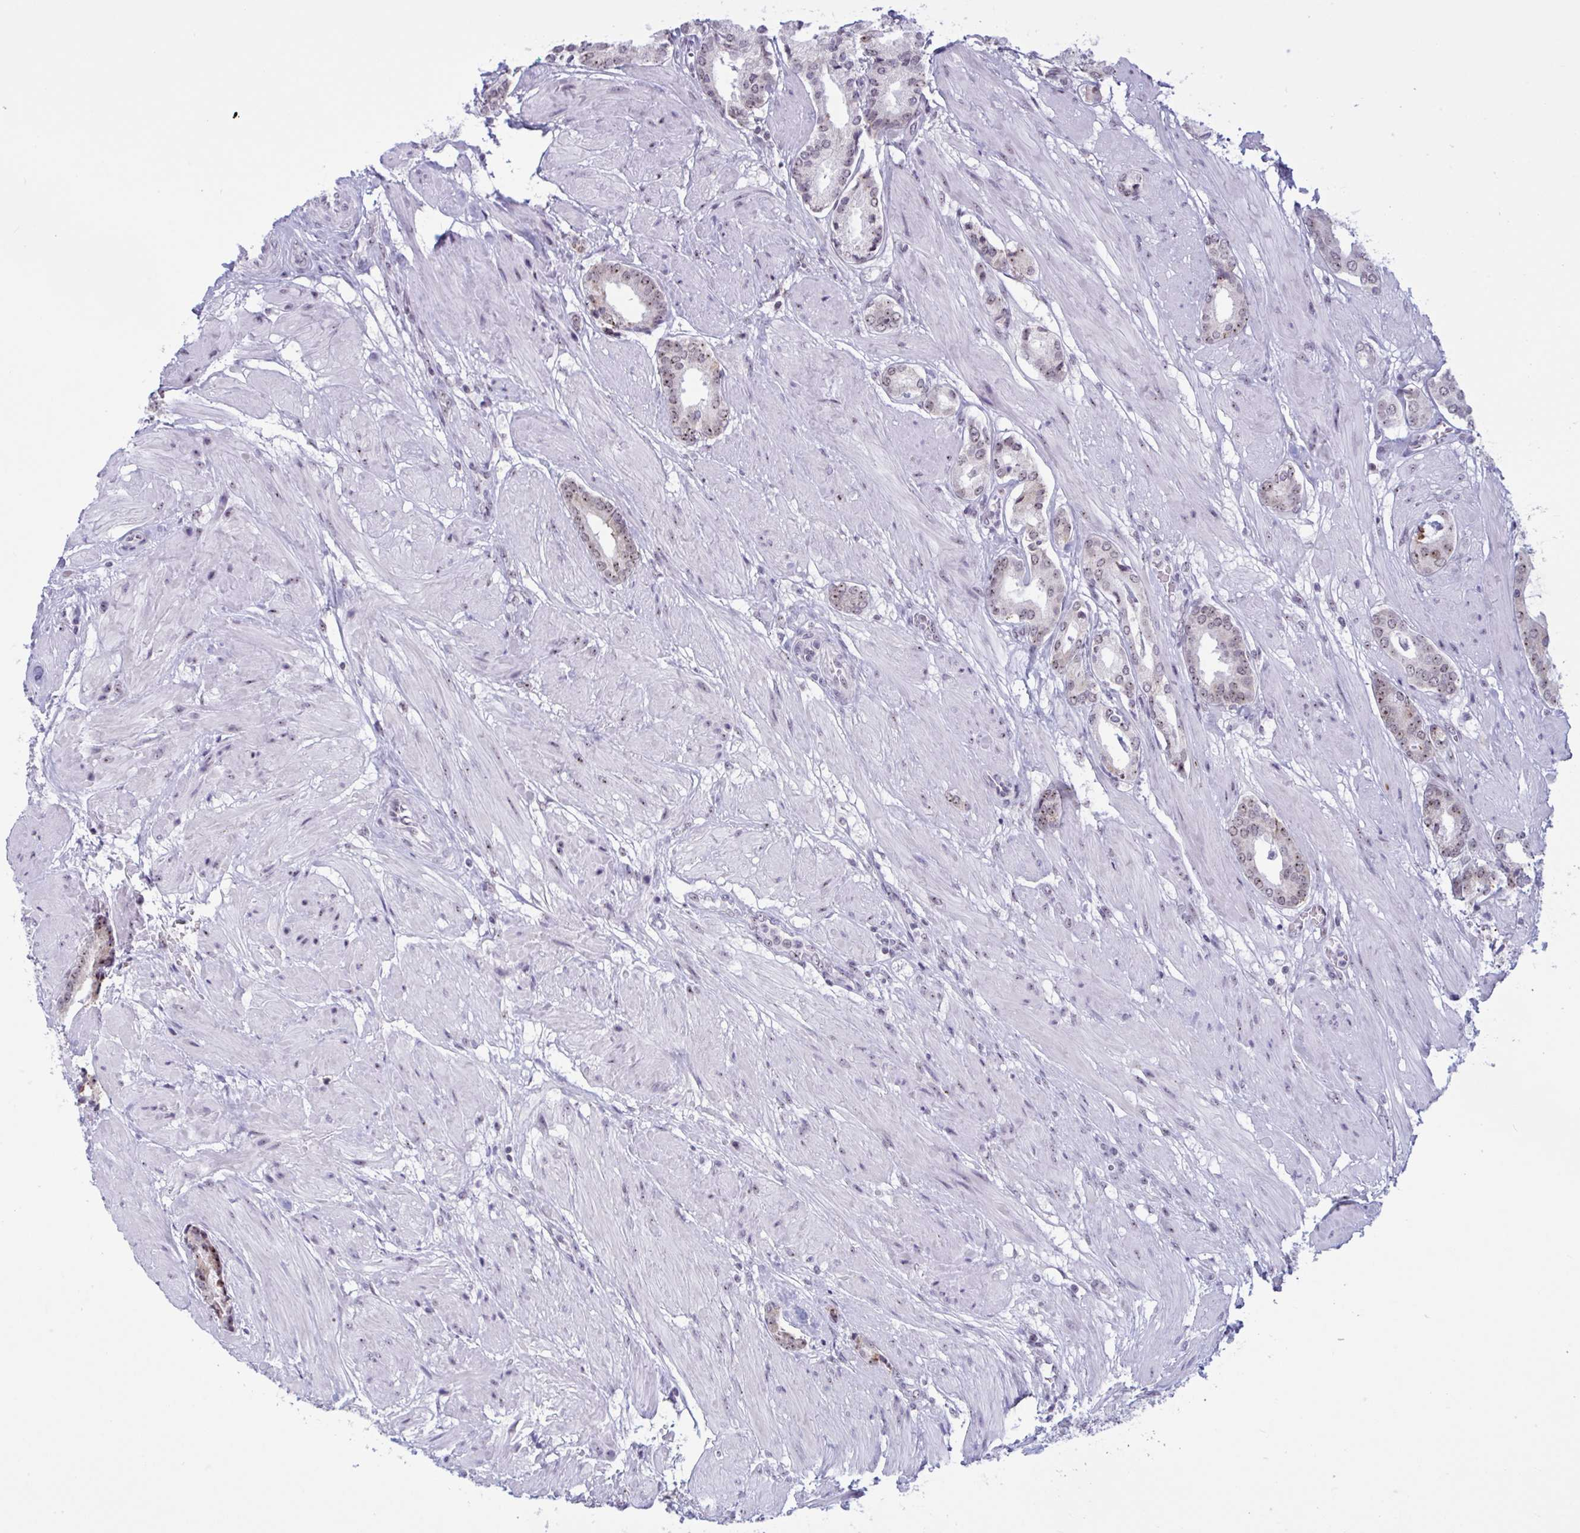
{"staining": {"intensity": "weak", "quantity": ">75%", "location": "nuclear"}, "tissue": "prostate cancer", "cell_type": "Tumor cells", "image_type": "cancer", "snomed": [{"axis": "morphology", "description": "Adenocarcinoma, High grade"}, {"axis": "topography", "description": "Prostate"}], "caption": "The histopathology image reveals immunohistochemical staining of prostate cancer. There is weak nuclear staining is appreciated in approximately >75% of tumor cells.", "gene": "TGM6", "patient": {"sex": "male", "age": 56}}